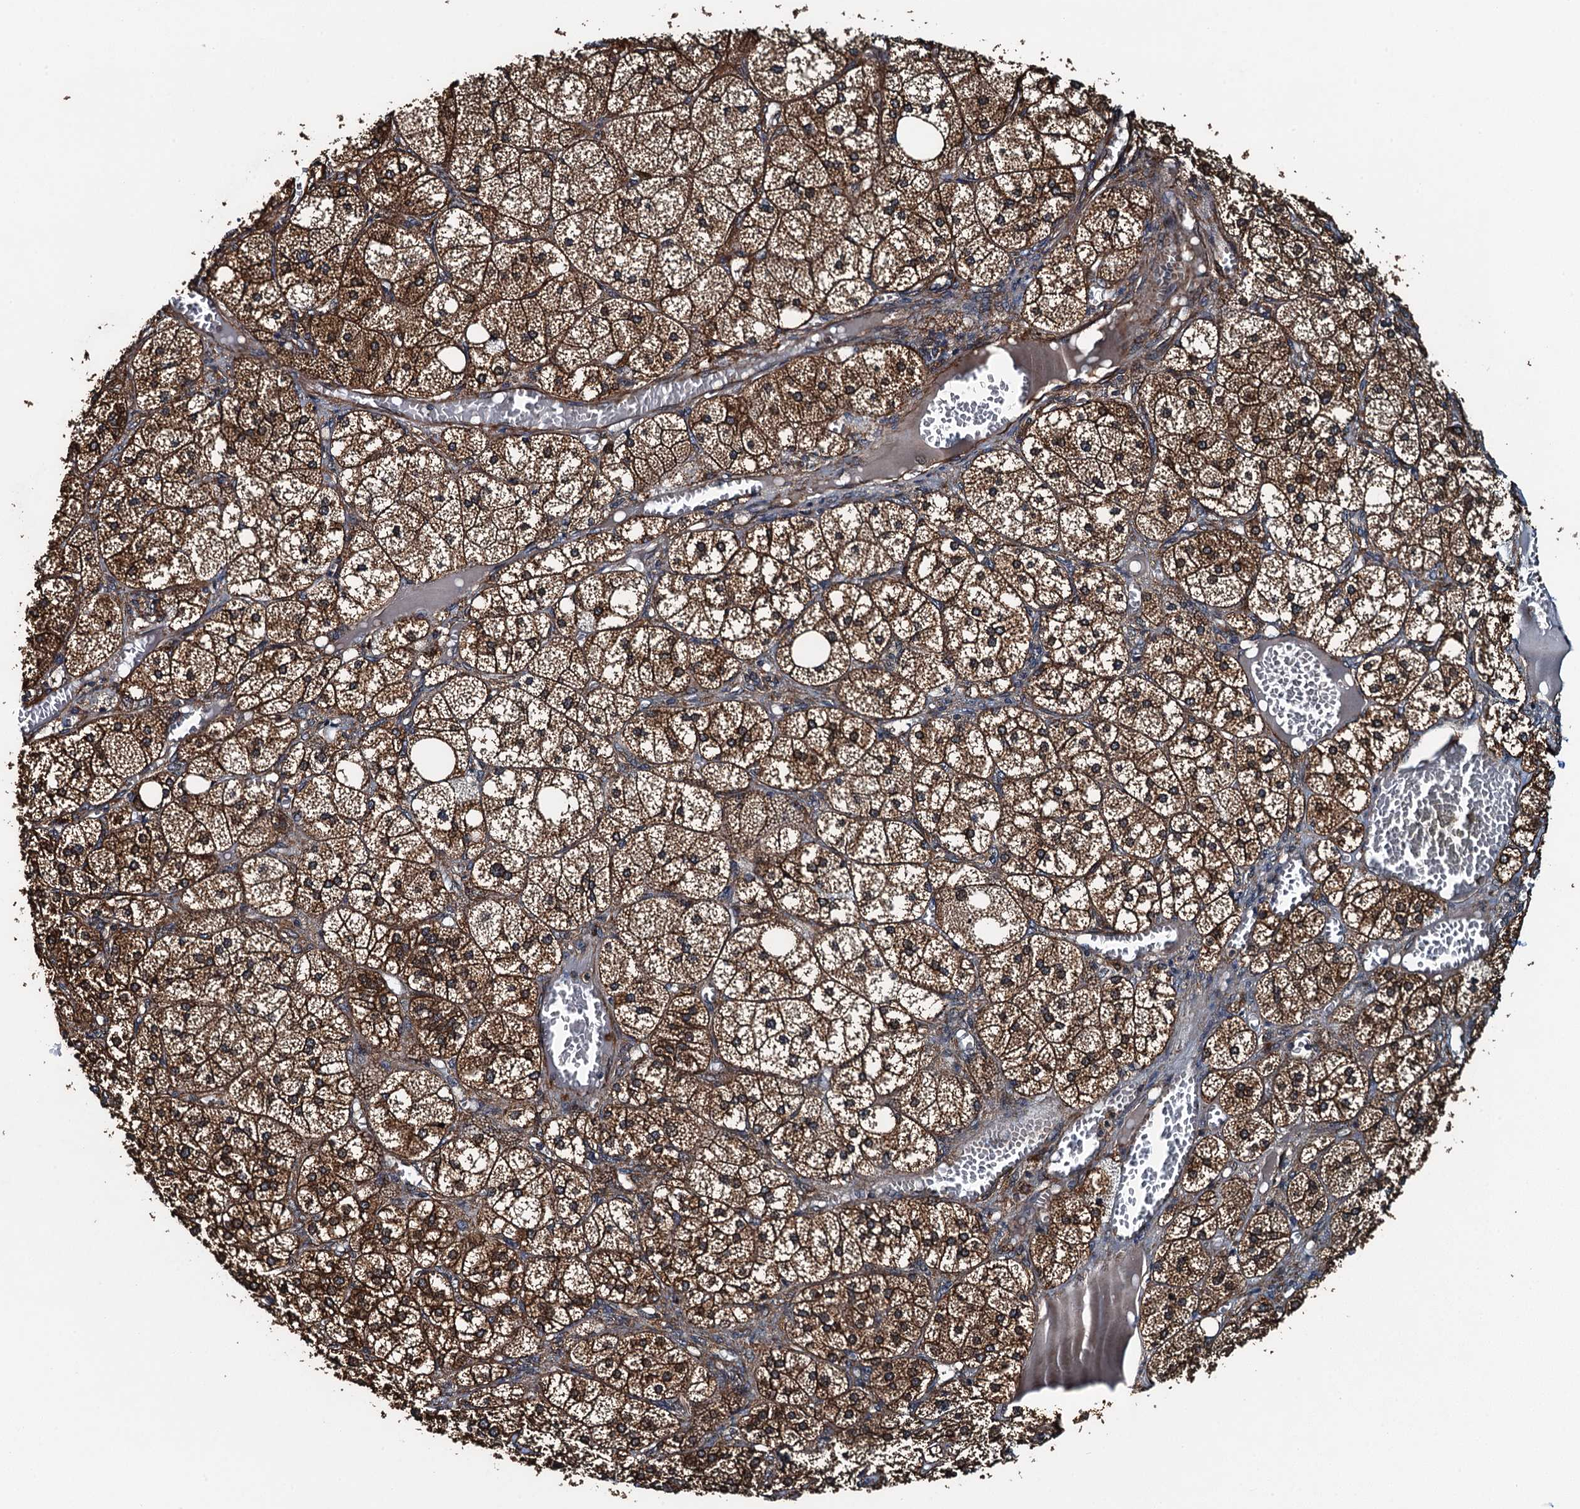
{"staining": {"intensity": "moderate", "quantity": ">75%", "location": "cytoplasmic/membranous"}, "tissue": "adrenal gland", "cell_type": "Glandular cells", "image_type": "normal", "snomed": [{"axis": "morphology", "description": "Normal tissue, NOS"}, {"axis": "topography", "description": "Adrenal gland"}], "caption": "Glandular cells exhibit medium levels of moderate cytoplasmic/membranous positivity in approximately >75% of cells in unremarkable human adrenal gland.", "gene": "WHAMM", "patient": {"sex": "female", "age": 61}}